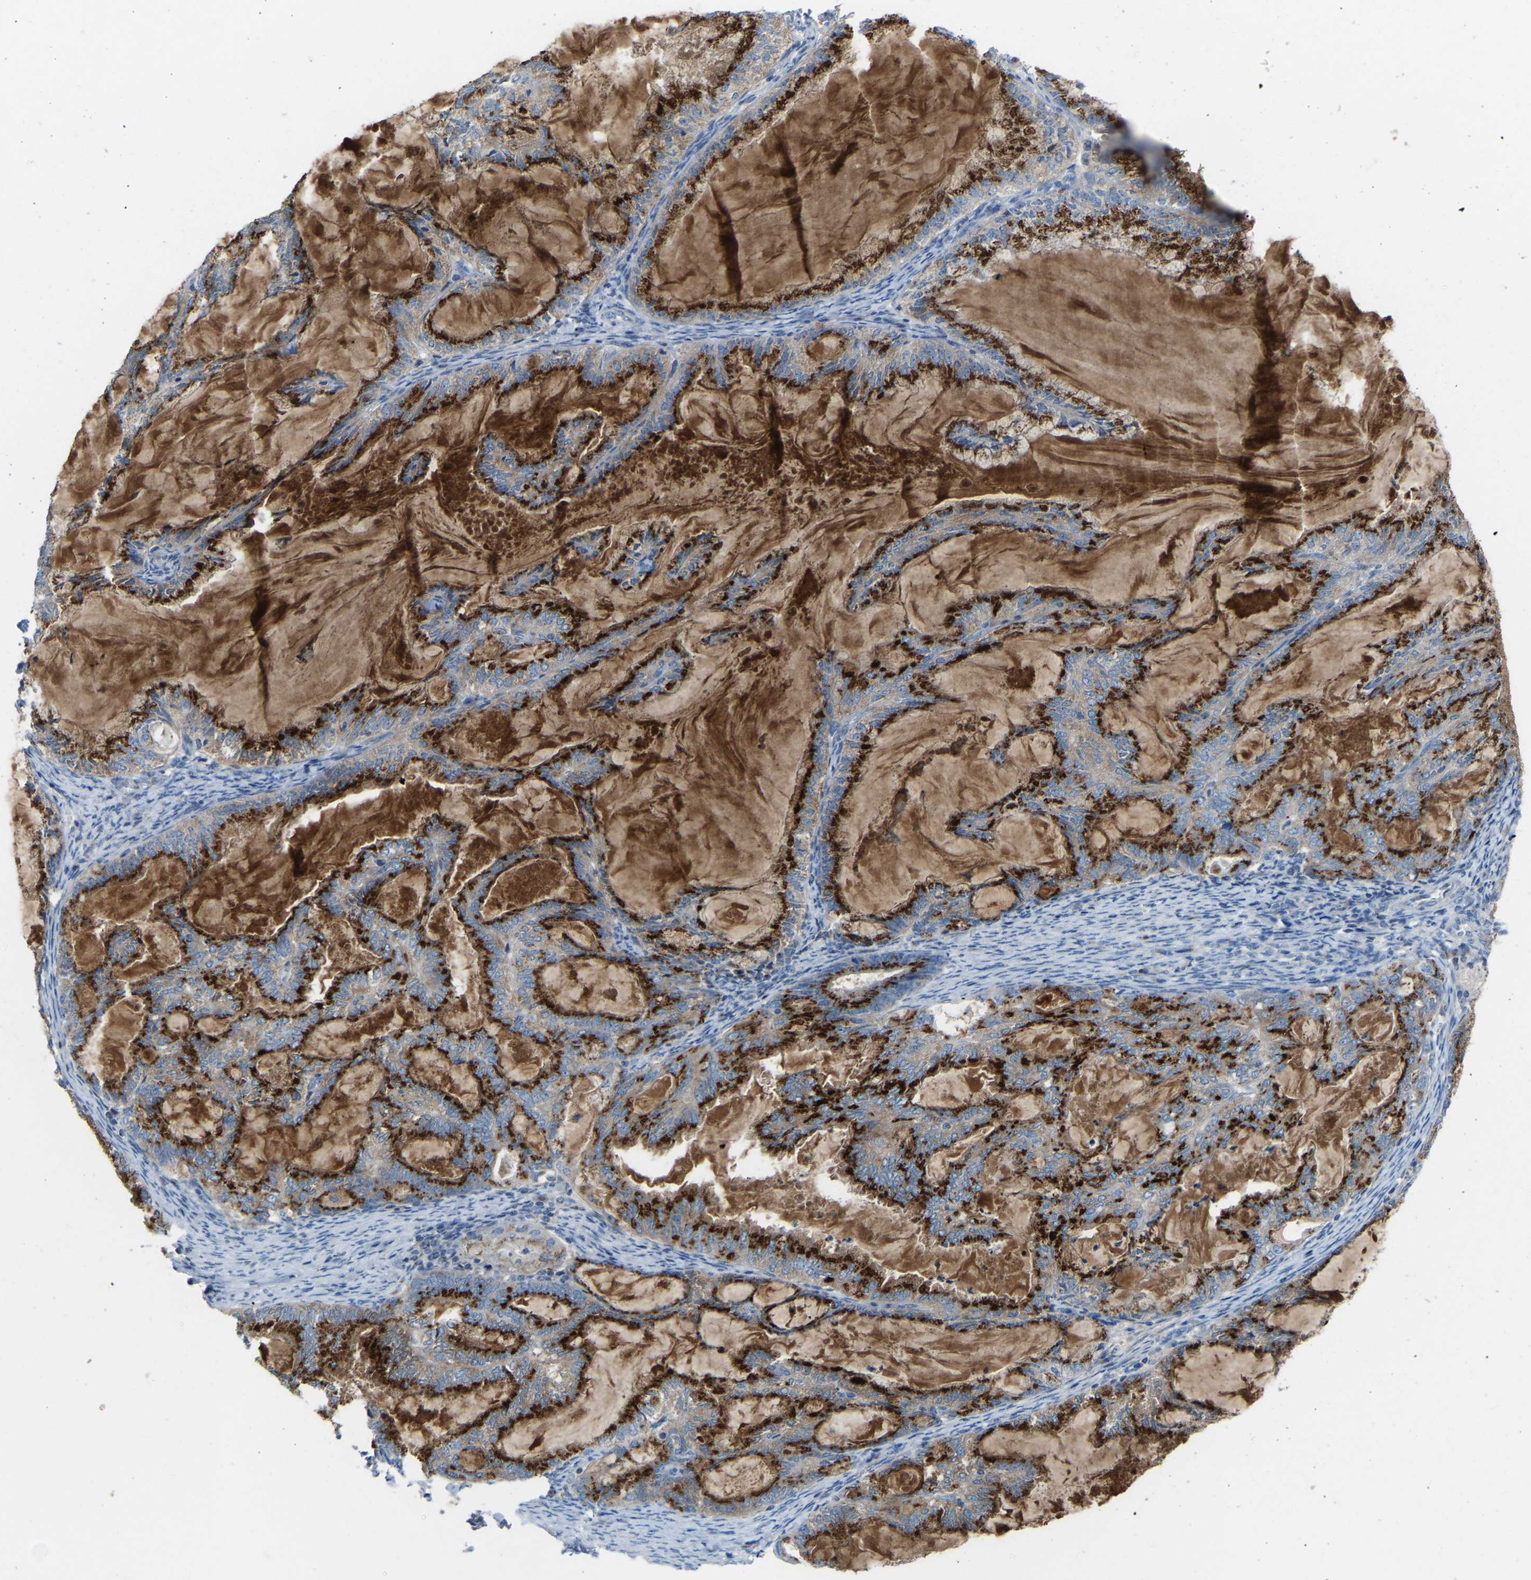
{"staining": {"intensity": "strong", "quantity": ">75%", "location": "cytoplasmic/membranous"}, "tissue": "endometrial cancer", "cell_type": "Tumor cells", "image_type": "cancer", "snomed": [{"axis": "morphology", "description": "Adenocarcinoma, NOS"}, {"axis": "topography", "description": "Endometrium"}], "caption": "Immunohistochemical staining of human adenocarcinoma (endometrial) shows high levels of strong cytoplasmic/membranous protein staining in approximately >75% of tumor cells. (DAB (3,3'-diaminobenzidine) IHC, brown staining for protein, blue staining for nuclei).", "gene": "CANT1", "patient": {"sex": "female", "age": 86}}